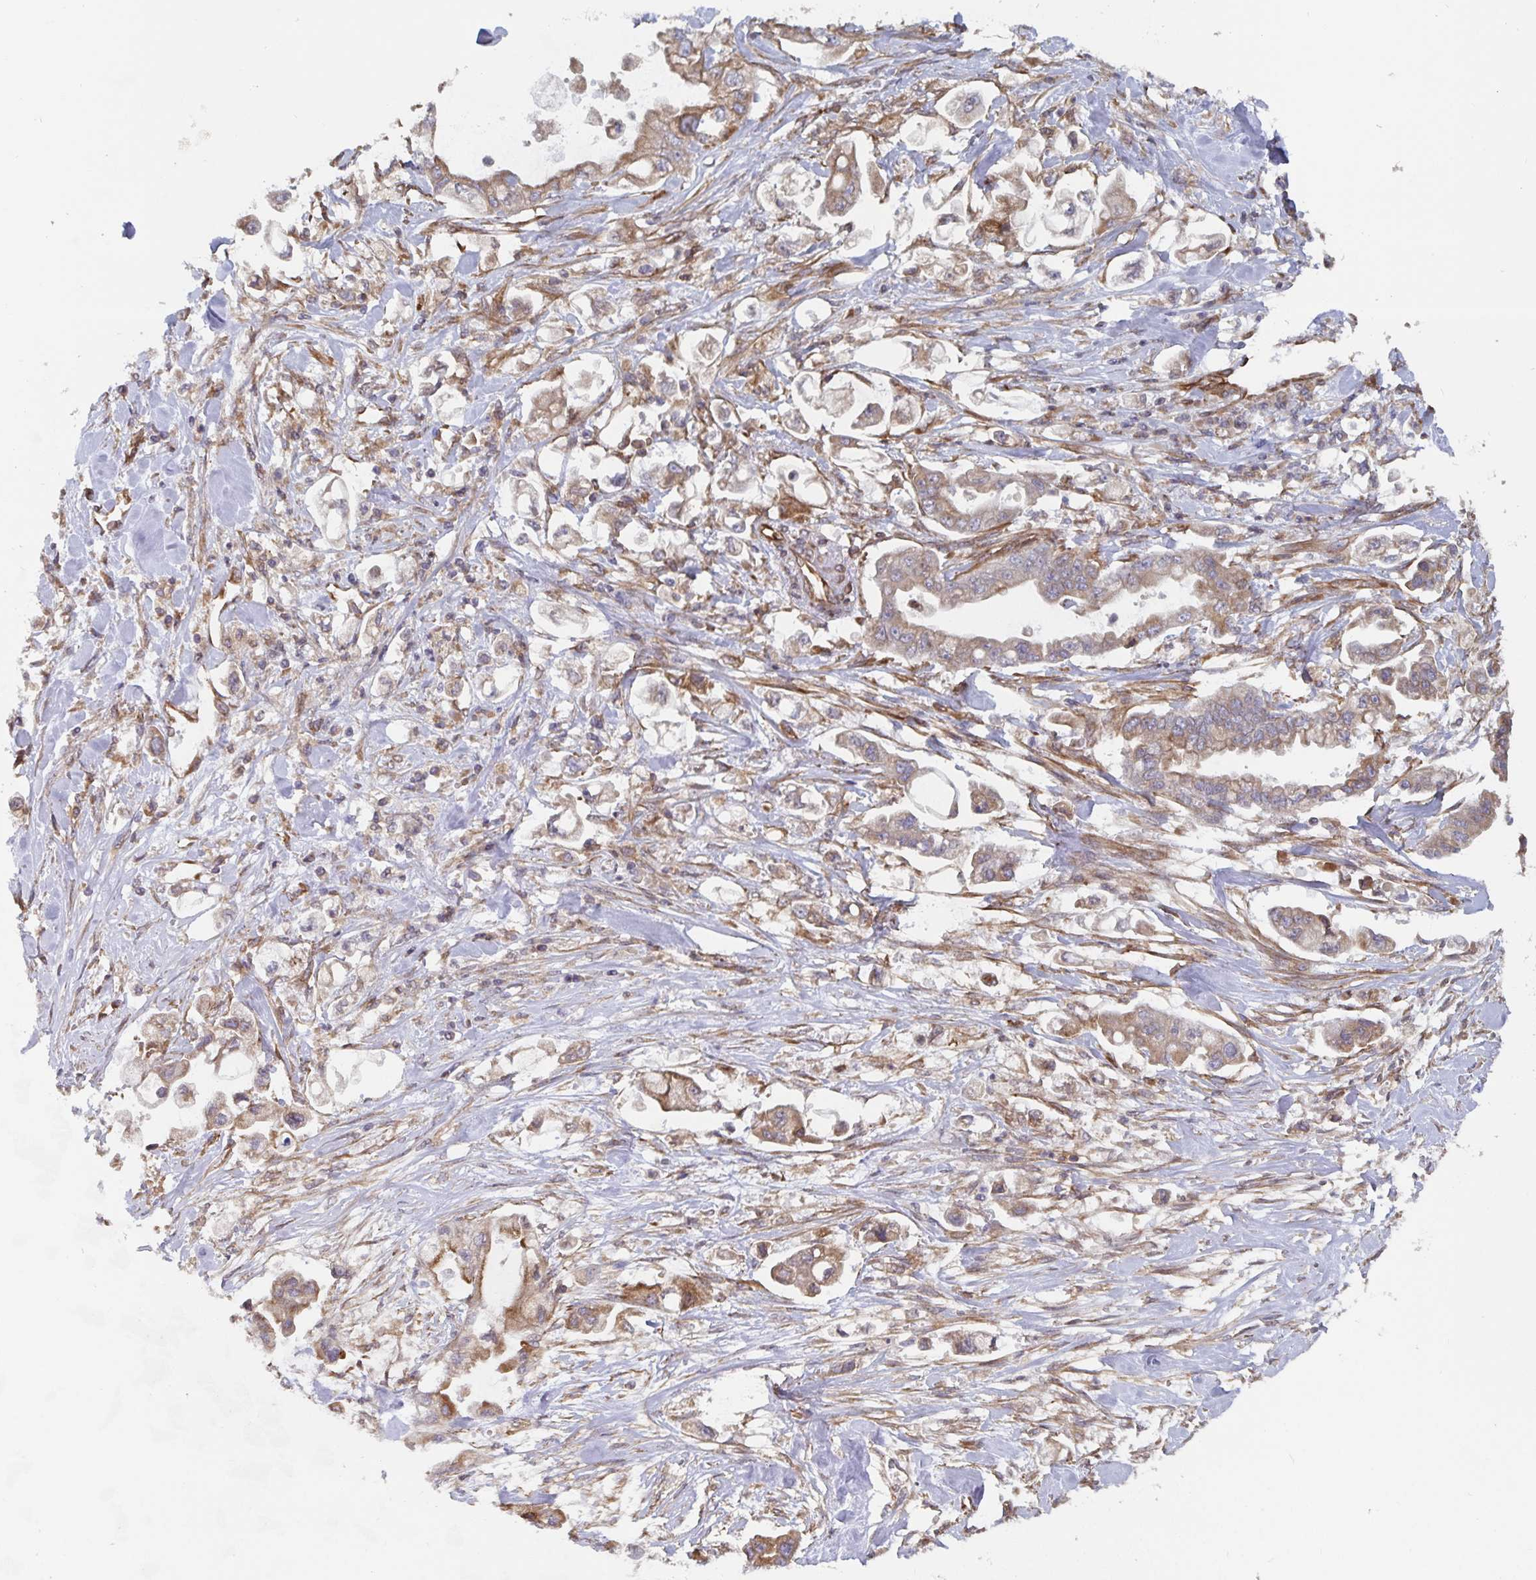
{"staining": {"intensity": "weak", "quantity": ">75%", "location": "cytoplasmic/membranous"}, "tissue": "stomach cancer", "cell_type": "Tumor cells", "image_type": "cancer", "snomed": [{"axis": "morphology", "description": "Adenocarcinoma, NOS"}, {"axis": "topography", "description": "Stomach"}], "caption": "Stomach cancer (adenocarcinoma) stained for a protein displays weak cytoplasmic/membranous positivity in tumor cells.", "gene": "BCAP29", "patient": {"sex": "male", "age": 62}}